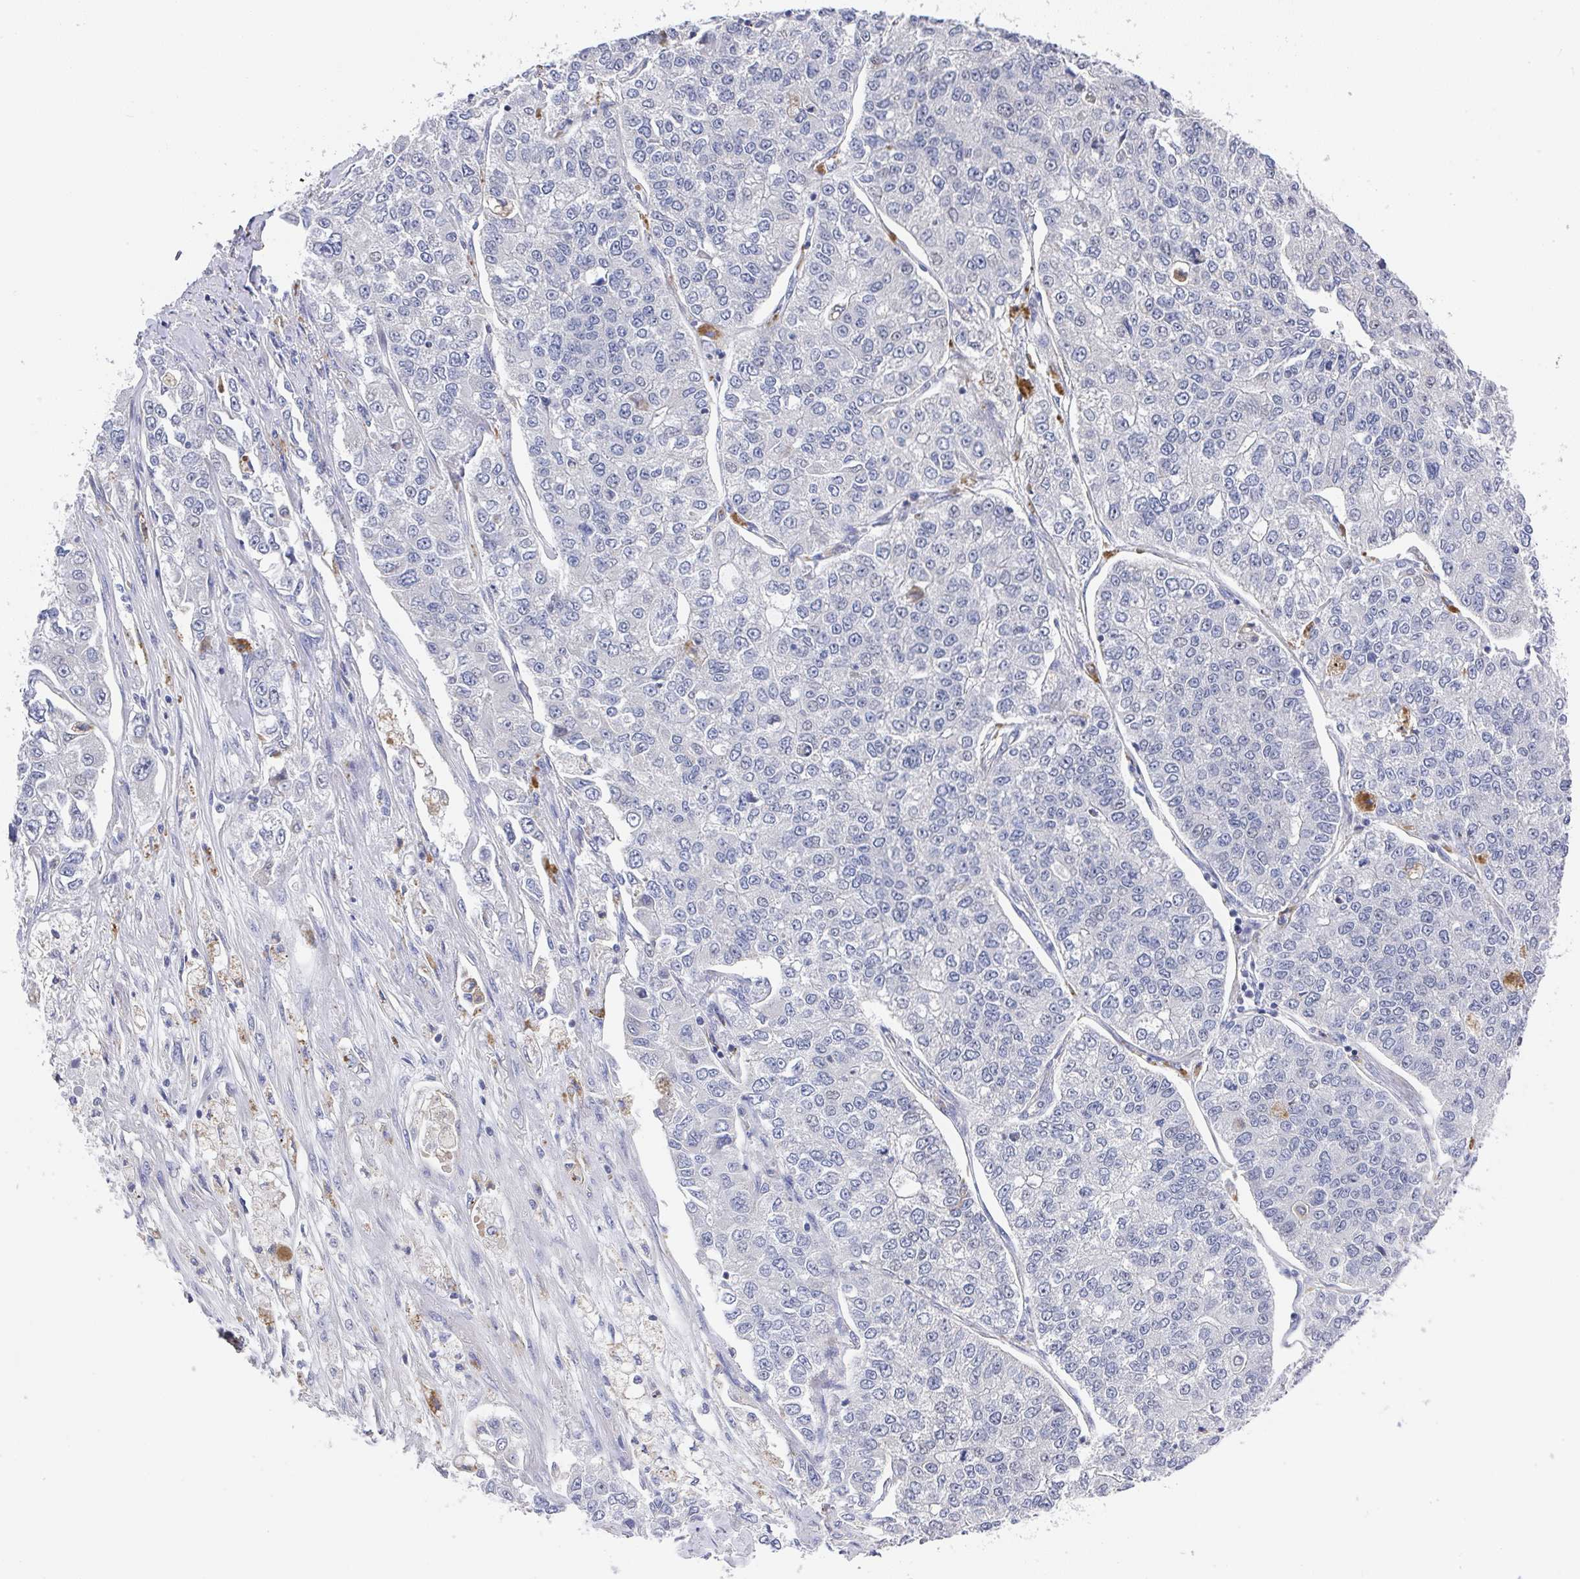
{"staining": {"intensity": "negative", "quantity": "none", "location": "none"}, "tissue": "lung cancer", "cell_type": "Tumor cells", "image_type": "cancer", "snomed": [{"axis": "morphology", "description": "Adenocarcinoma, NOS"}, {"axis": "topography", "description": "Lung"}], "caption": "Immunohistochemistry photomicrograph of neoplastic tissue: human lung cancer (adenocarcinoma) stained with DAB exhibits no significant protein positivity in tumor cells.", "gene": "NCF1", "patient": {"sex": "male", "age": 49}}